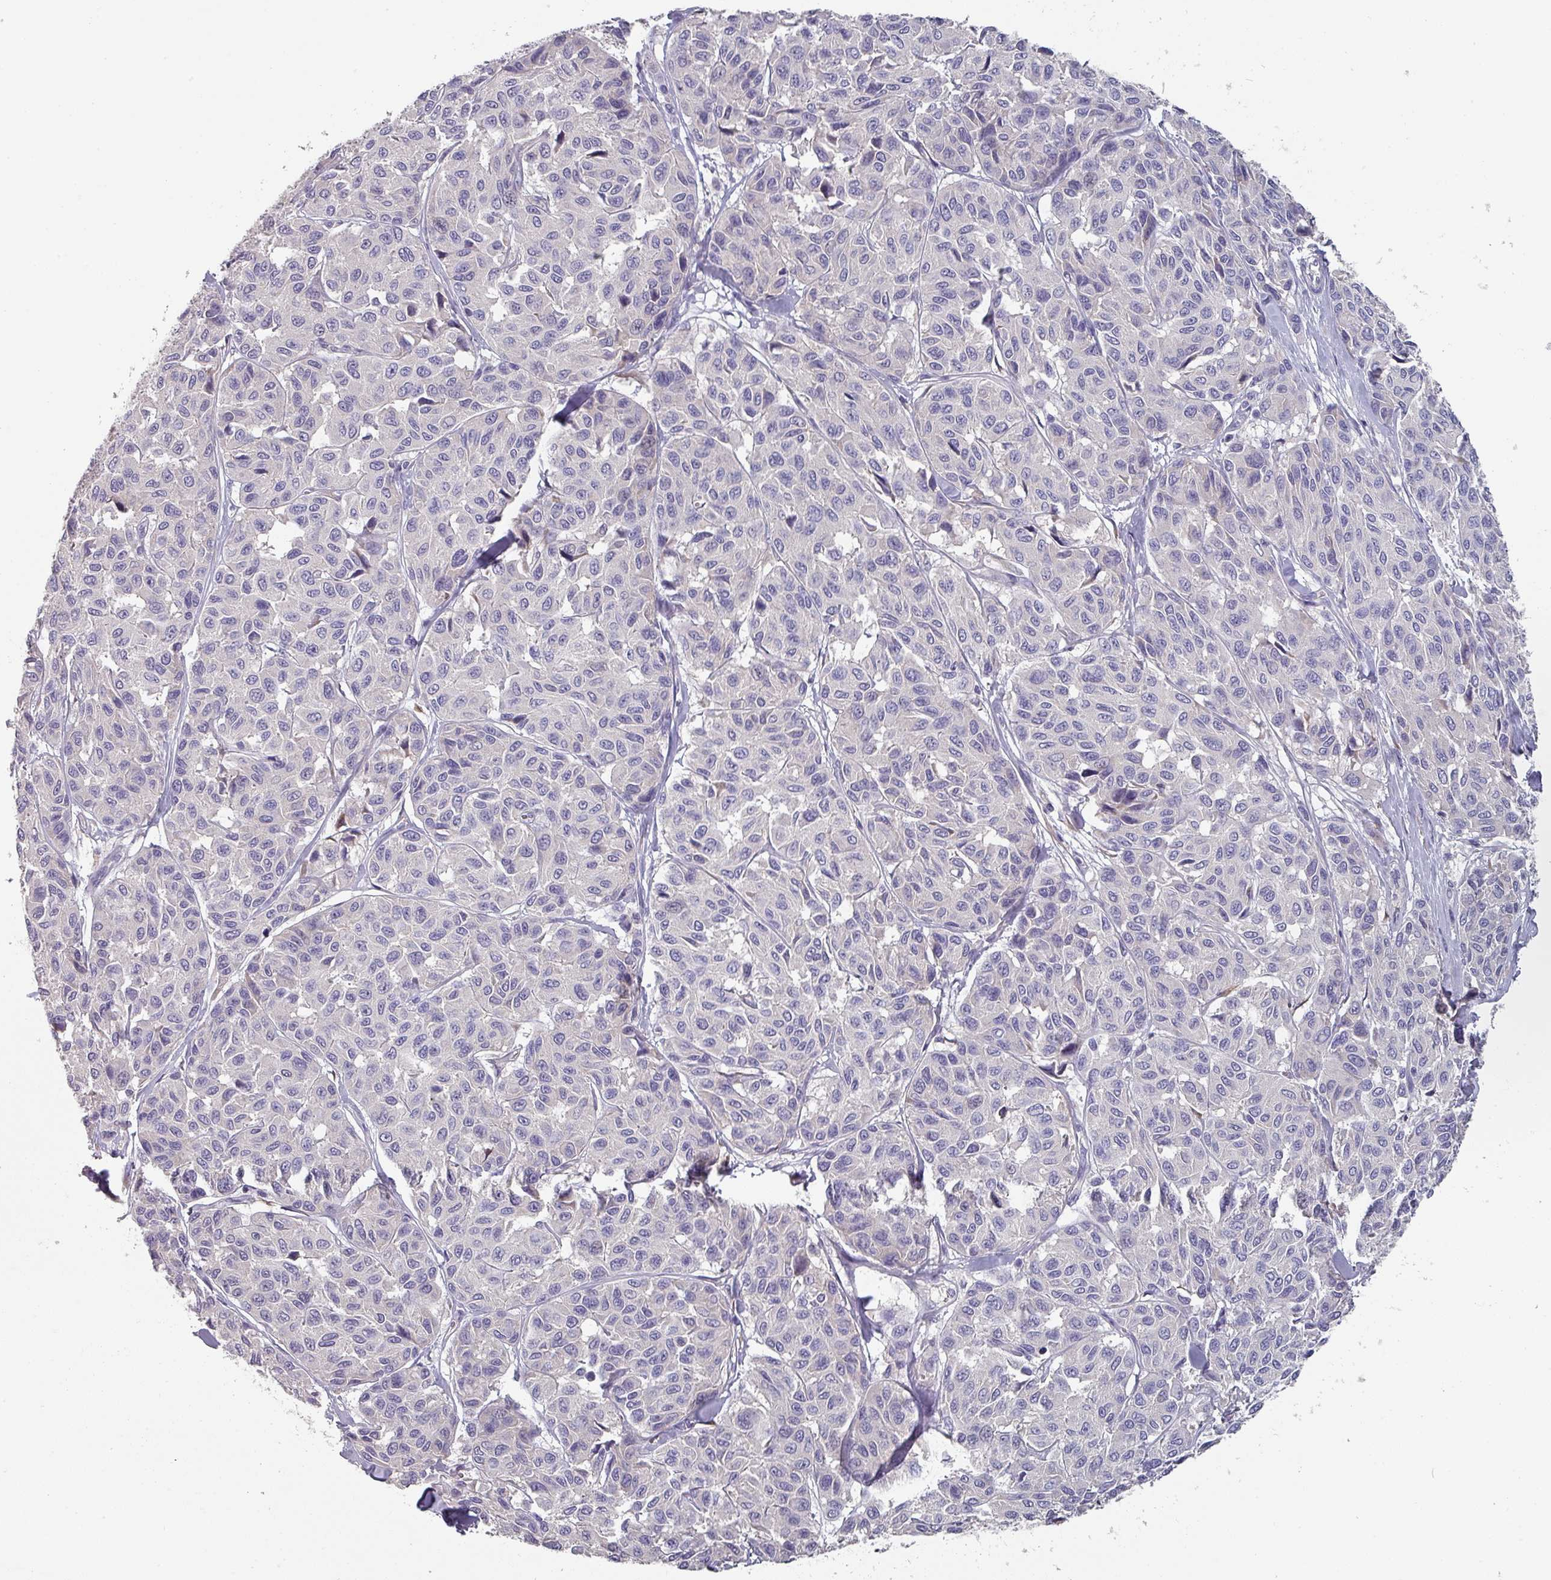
{"staining": {"intensity": "negative", "quantity": "none", "location": "none"}, "tissue": "melanoma", "cell_type": "Tumor cells", "image_type": "cancer", "snomed": [{"axis": "morphology", "description": "Malignant melanoma, NOS"}, {"axis": "topography", "description": "Skin"}], "caption": "Micrograph shows no protein expression in tumor cells of malignant melanoma tissue.", "gene": "PRAMEF8", "patient": {"sex": "female", "age": 66}}